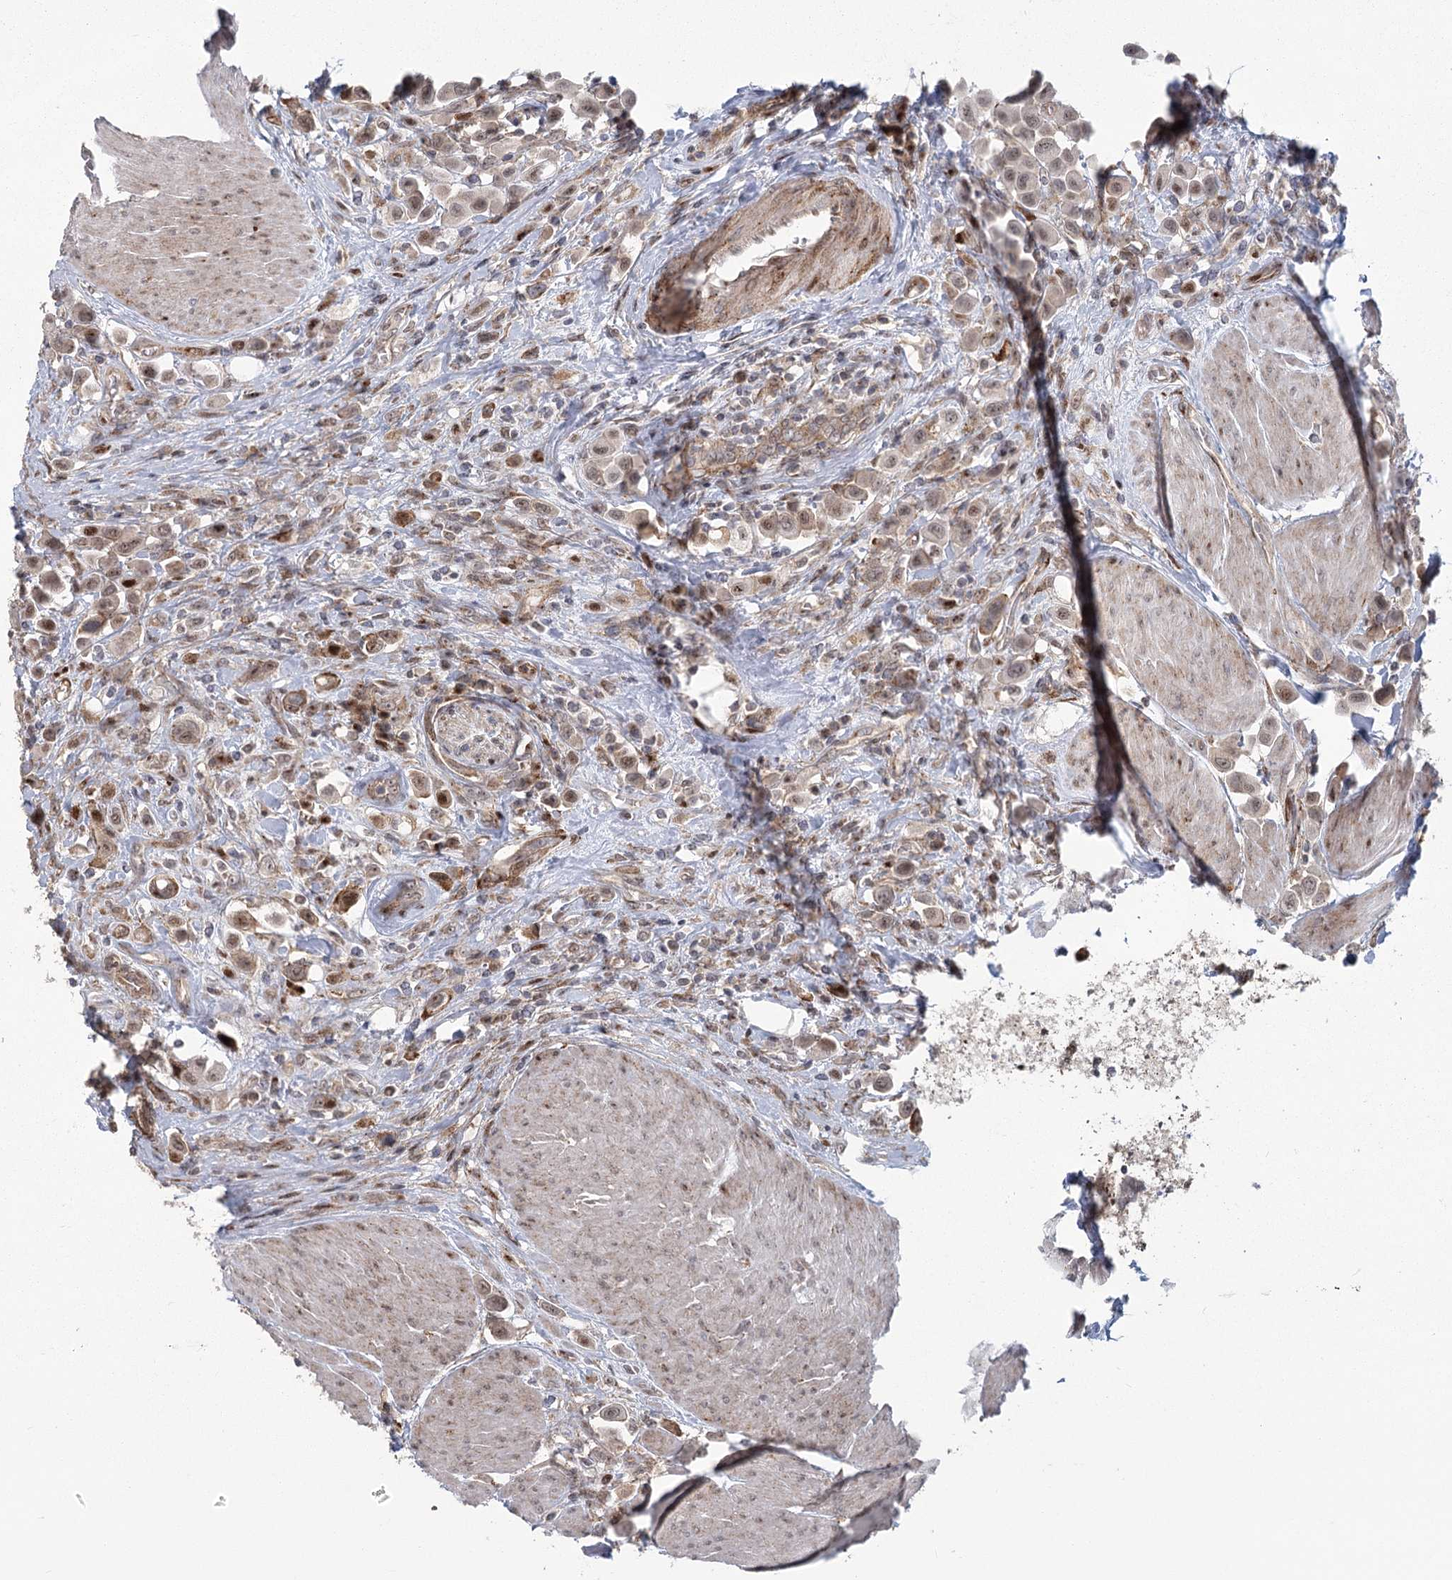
{"staining": {"intensity": "moderate", "quantity": "<25%", "location": "nuclear"}, "tissue": "urothelial cancer", "cell_type": "Tumor cells", "image_type": "cancer", "snomed": [{"axis": "morphology", "description": "Urothelial carcinoma, High grade"}, {"axis": "topography", "description": "Urinary bladder"}], "caption": "Moderate nuclear protein expression is identified in about <25% of tumor cells in urothelial carcinoma (high-grade).", "gene": "PARM1", "patient": {"sex": "male", "age": 50}}